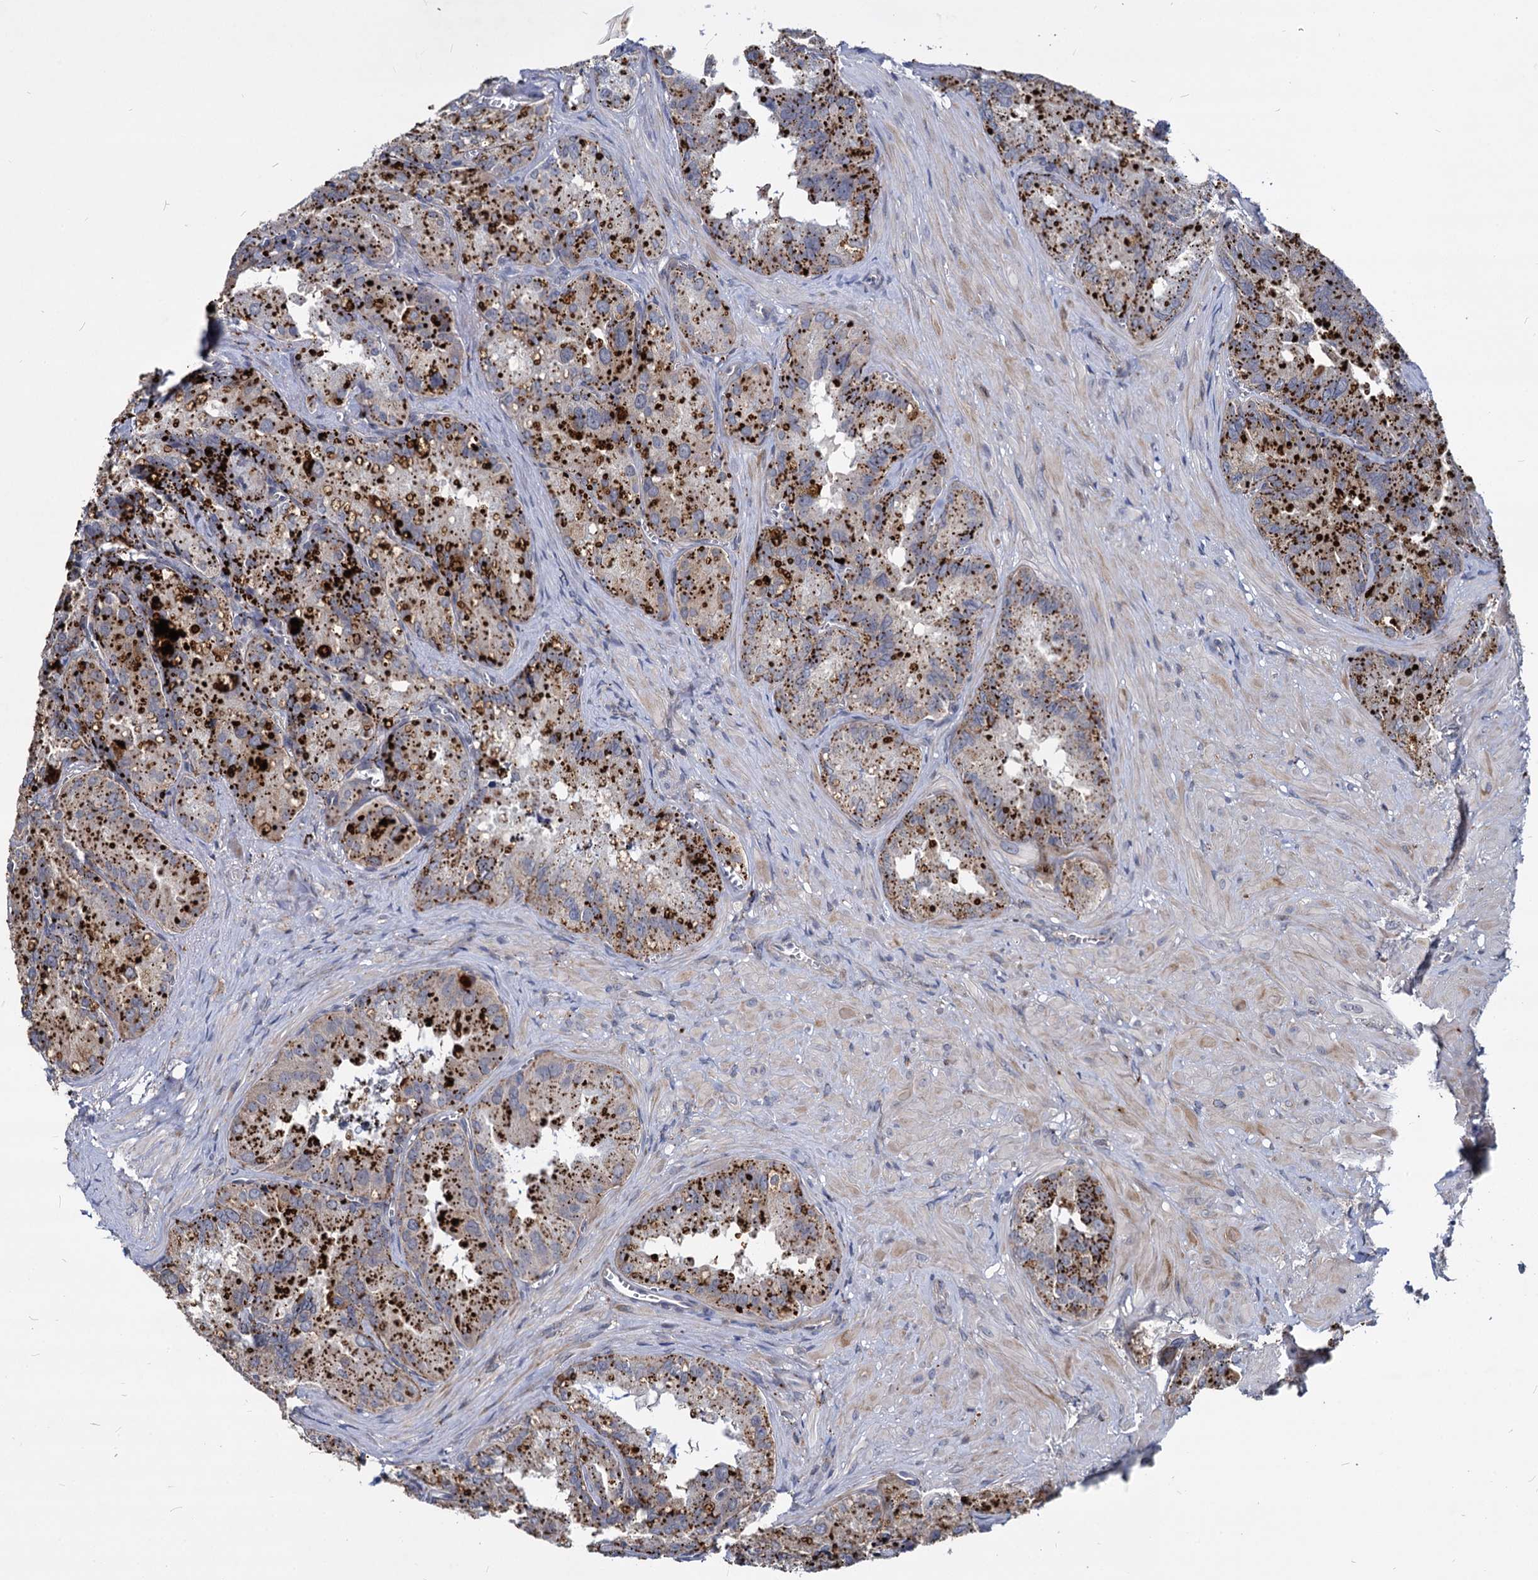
{"staining": {"intensity": "moderate", "quantity": ">75%", "location": "cytoplasmic/membranous"}, "tissue": "seminal vesicle", "cell_type": "Glandular cells", "image_type": "normal", "snomed": [{"axis": "morphology", "description": "Normal tissue, NOS"}, {"axis": "topography", "description": "Seminal veicle"}], "caption": "Brown immunohistochemical staining in unremarkable human seminal vesicle demonstrates moderate cytoplasmic/membranous positivity in about >75% of glandular cells.", "gene": "C11orf86", "patient": {"sex": "male", "age": 62}}